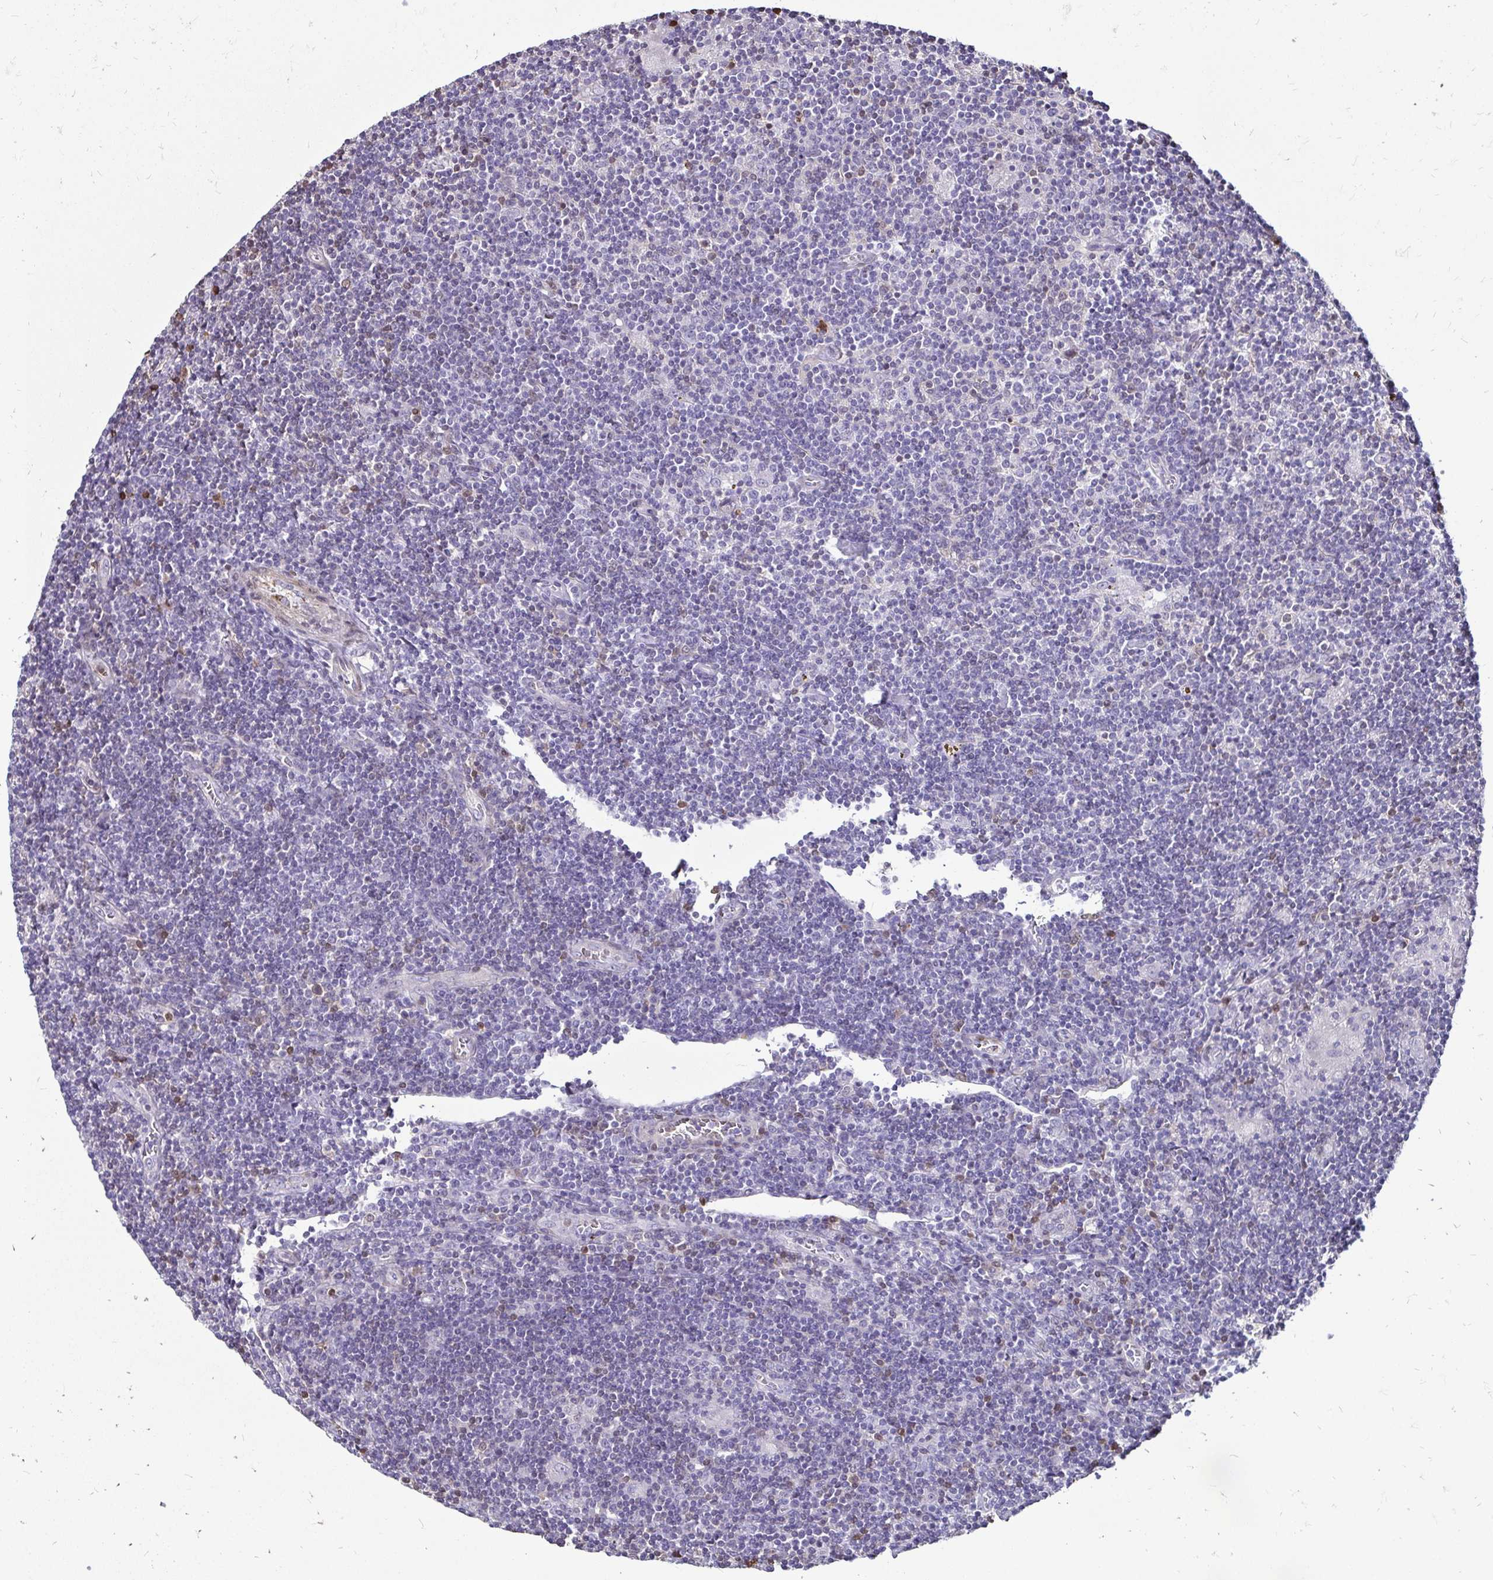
{"staining": {"intensity": "negative", "quantity": "none", "location": "none"}, "tissue": "lymphoma", "cell_type": "Tumor cells", "image_type": "cancer", "snomed": [{"axis": "morphology", "description": "Hodgkin's disease, NOS"}, {"axis": "topography", "description": "Lymph node"}], "caption": "The image reveals no staining of tumor cells in Hodgkin's disease.", "gene": "ZFP1", "patient": {"sex": "male", "age": 40}}